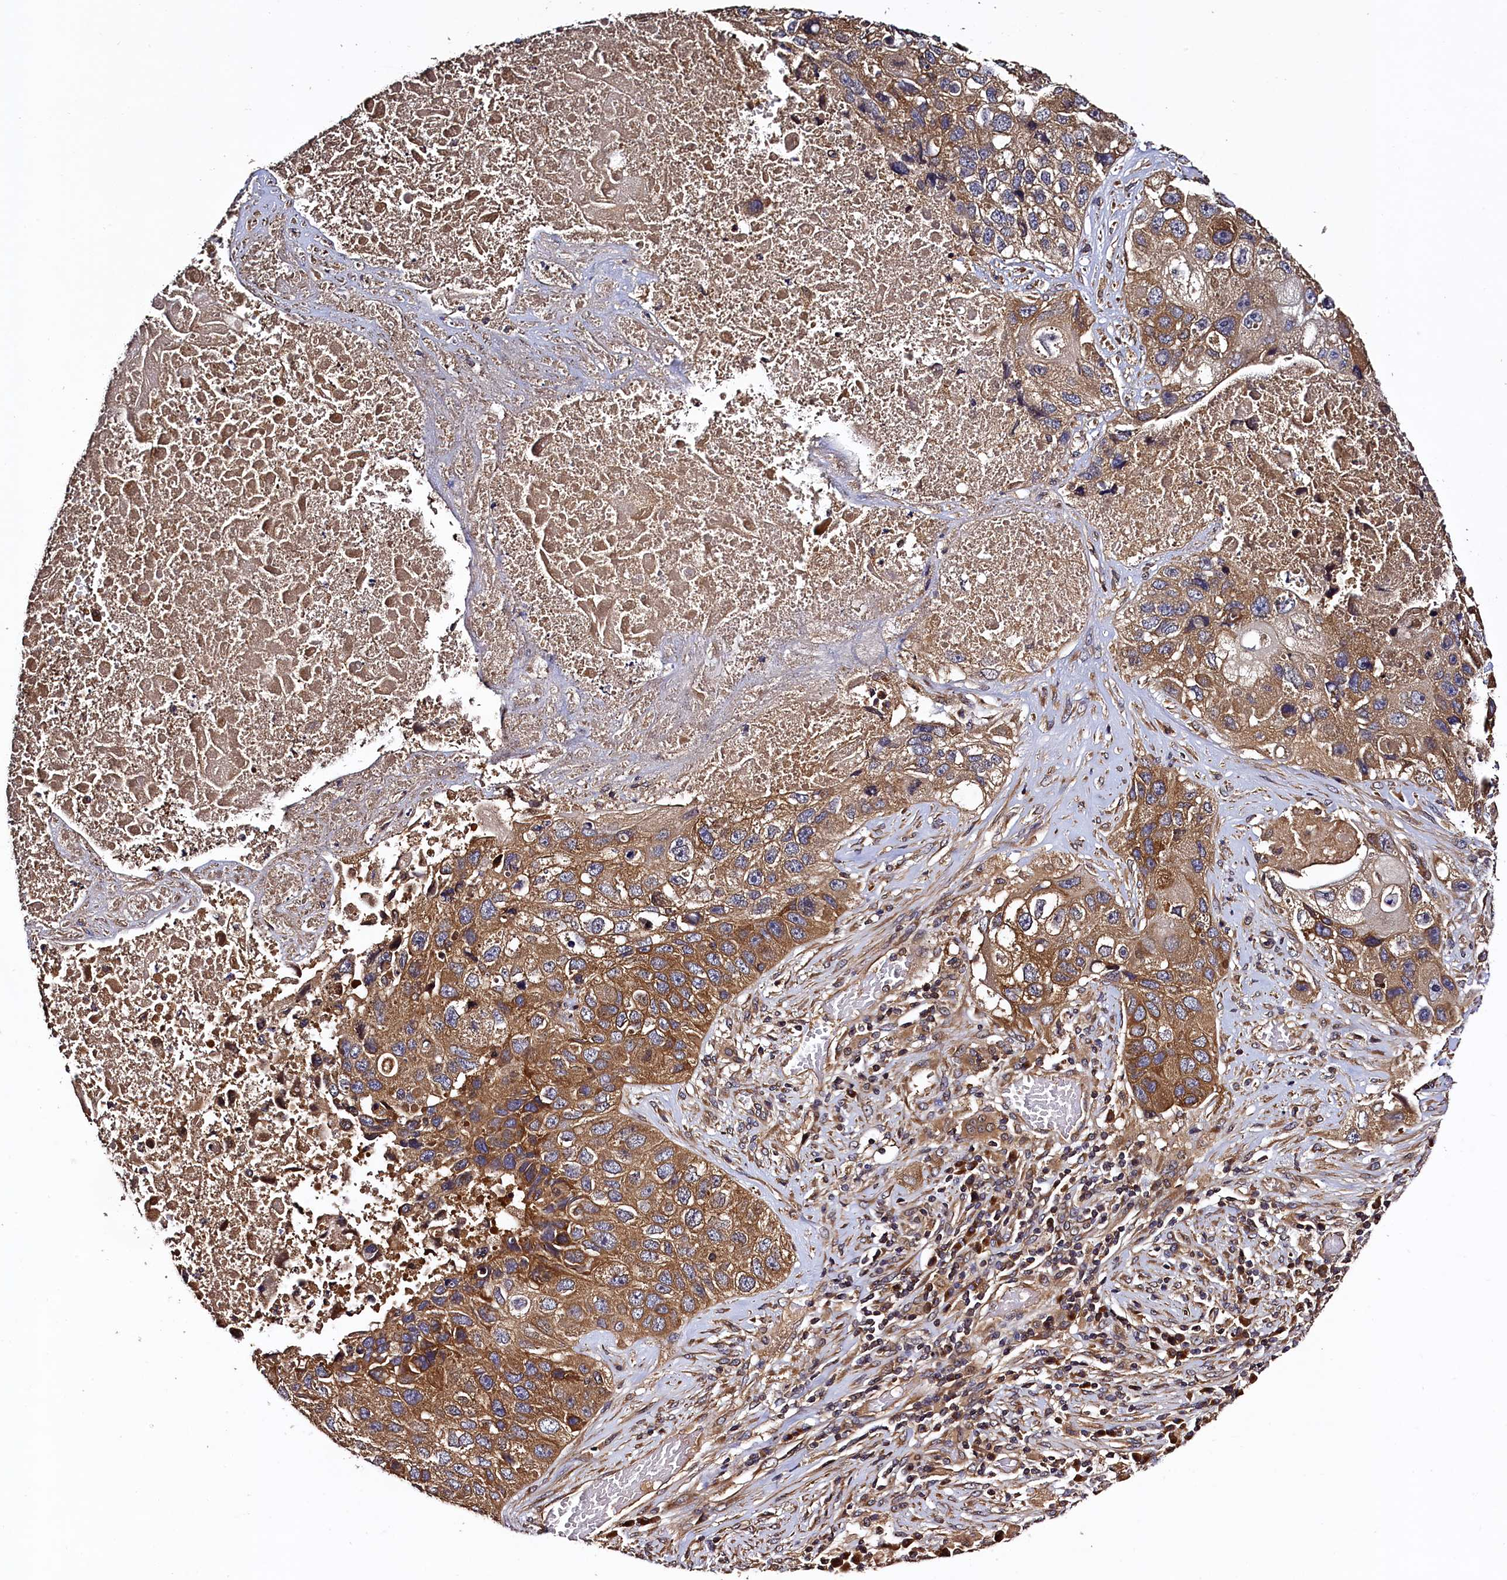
{"staining": {"intensity": "moderate", "quantity": ">75%", "location": "cytoplasmic/membranous"}, "tissue": "lung cancer", "cell_type": "Tumor cells", "image_type": "cancer", "snomed": [{"axis": "morphology", "description": "Squamous cell carcinoma, NOS"}, {"axis": "topography", "description": "Lung"}], "caption": "Human lung cancer stained with a brown dye displays moderate cytoplasmic/membranous positive staining in about >75% of tumor cells.", "gene": "KLC2", "patient": {"sex": "male", "age": 61}}